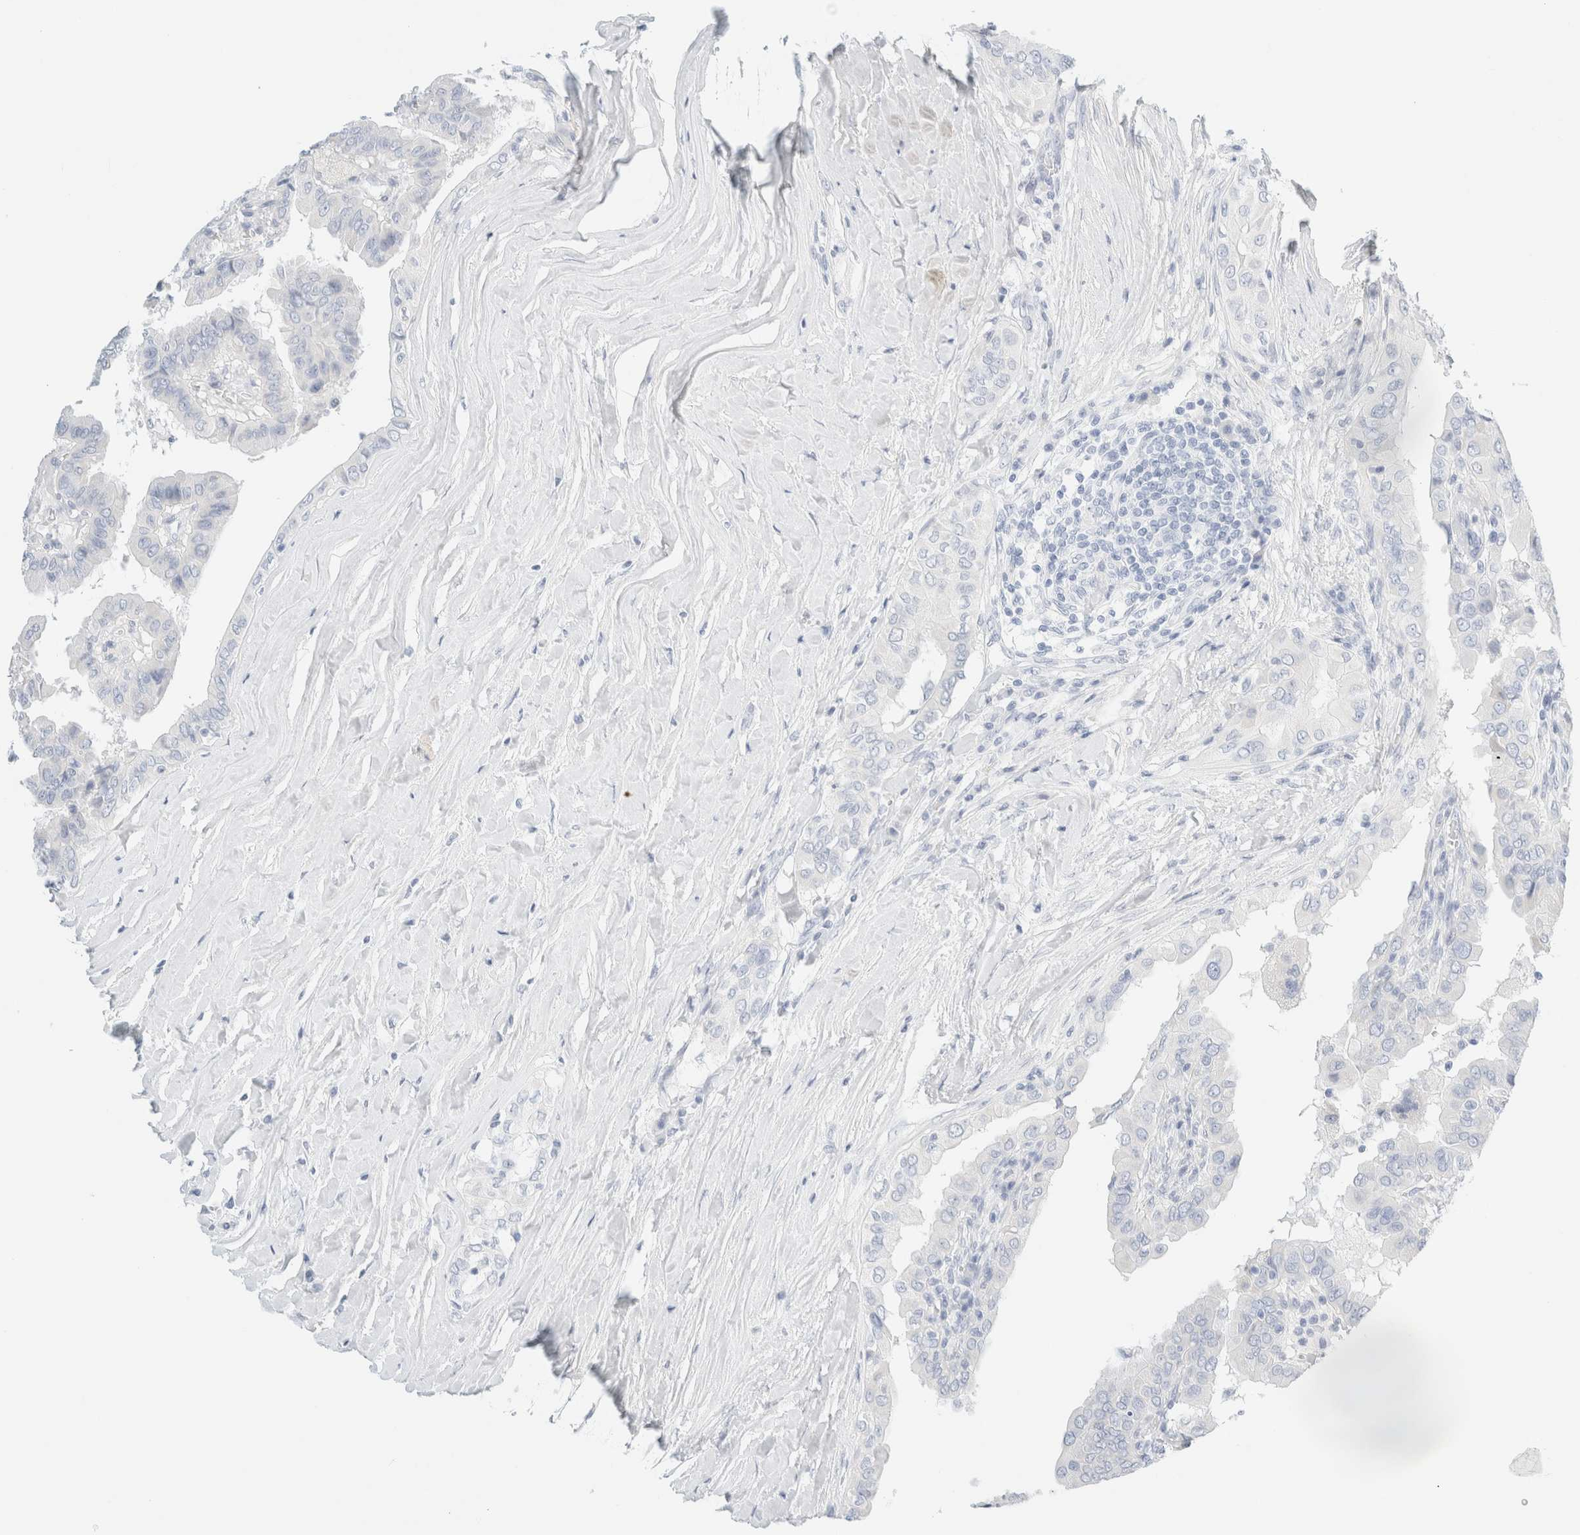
{"staining": {"intensity": "negative", "quantity": "none", "location": "none"}, "tissue": "thyroid cancer", "cell_type": "Tumor cells", "image_type": "cancer", "snomed": [{"axis": "morphology", "description": "Papillary adenocarcinoma, NOS"}, {"axis": "topography", "description": "Thyroid gland"}], "caption": "Immunohistochemical staining of thyroid cancer (papillary adenocarcinoma) displays no significant staining in tumor cells.", "gene": "DPYS", "patient": {"sex": "male", "age": 33}}